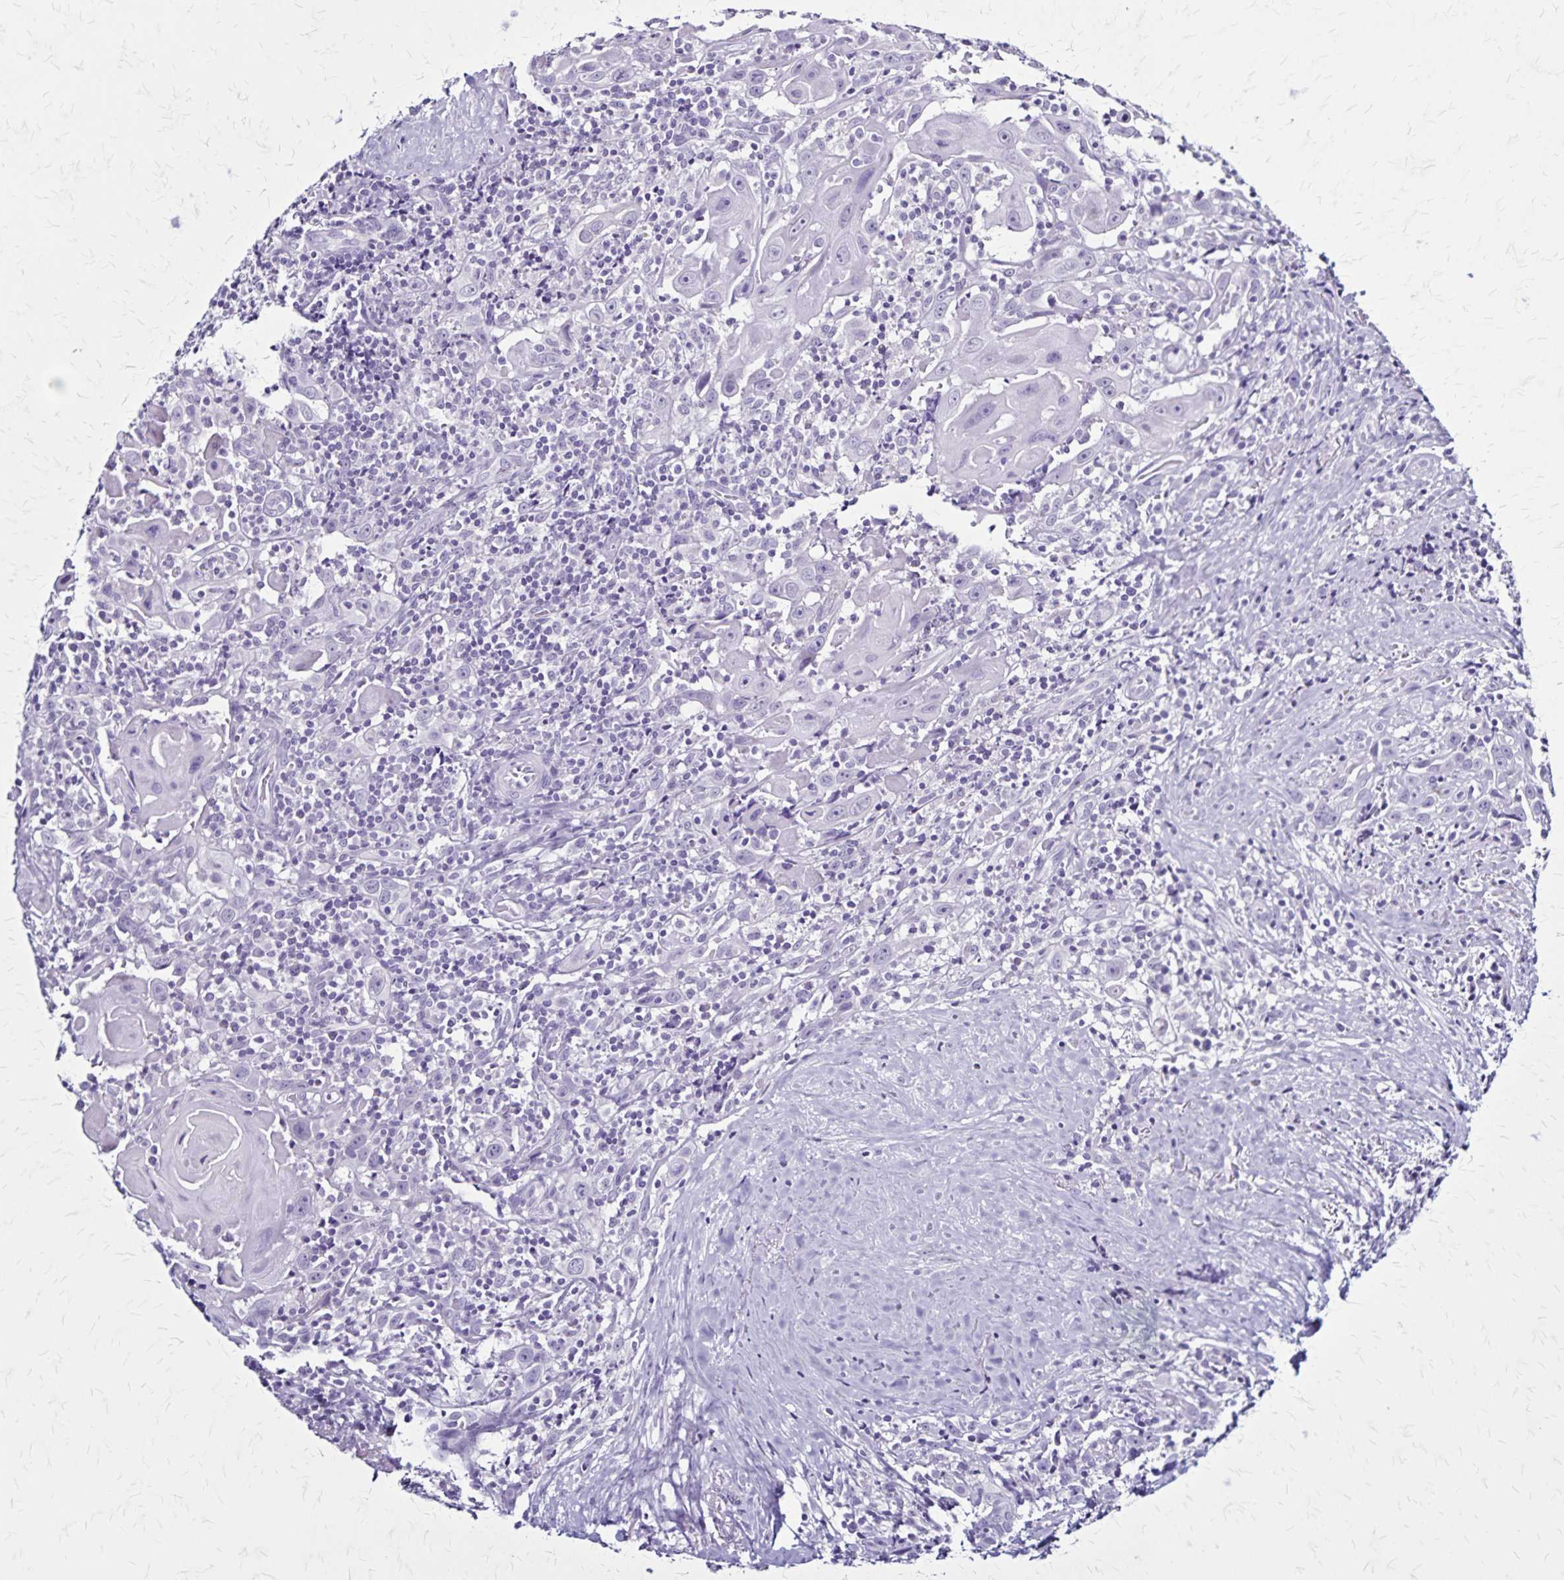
{"staining": {"intensity": "weak", "quantity": "<25%", "location": "nuclear"}, "tissue": "head and neck cancer", "cell_type": "Tumor cells", "image_type": "cancer", "snomed": [{"axis": "morphology", "description": "Squamous cell carcinoma, NOS"}, {"axis": "topography", "description": "Head-Neck"}], "caption": "High power microscopy image of an immunohistochemistry (IHC) histopathology image of squamous cell carcinoma (head and neck), revealing no significant expression in tumor cells.", "gene": "PLXNA4", "patient": {"sex": "female", "age": 95}}